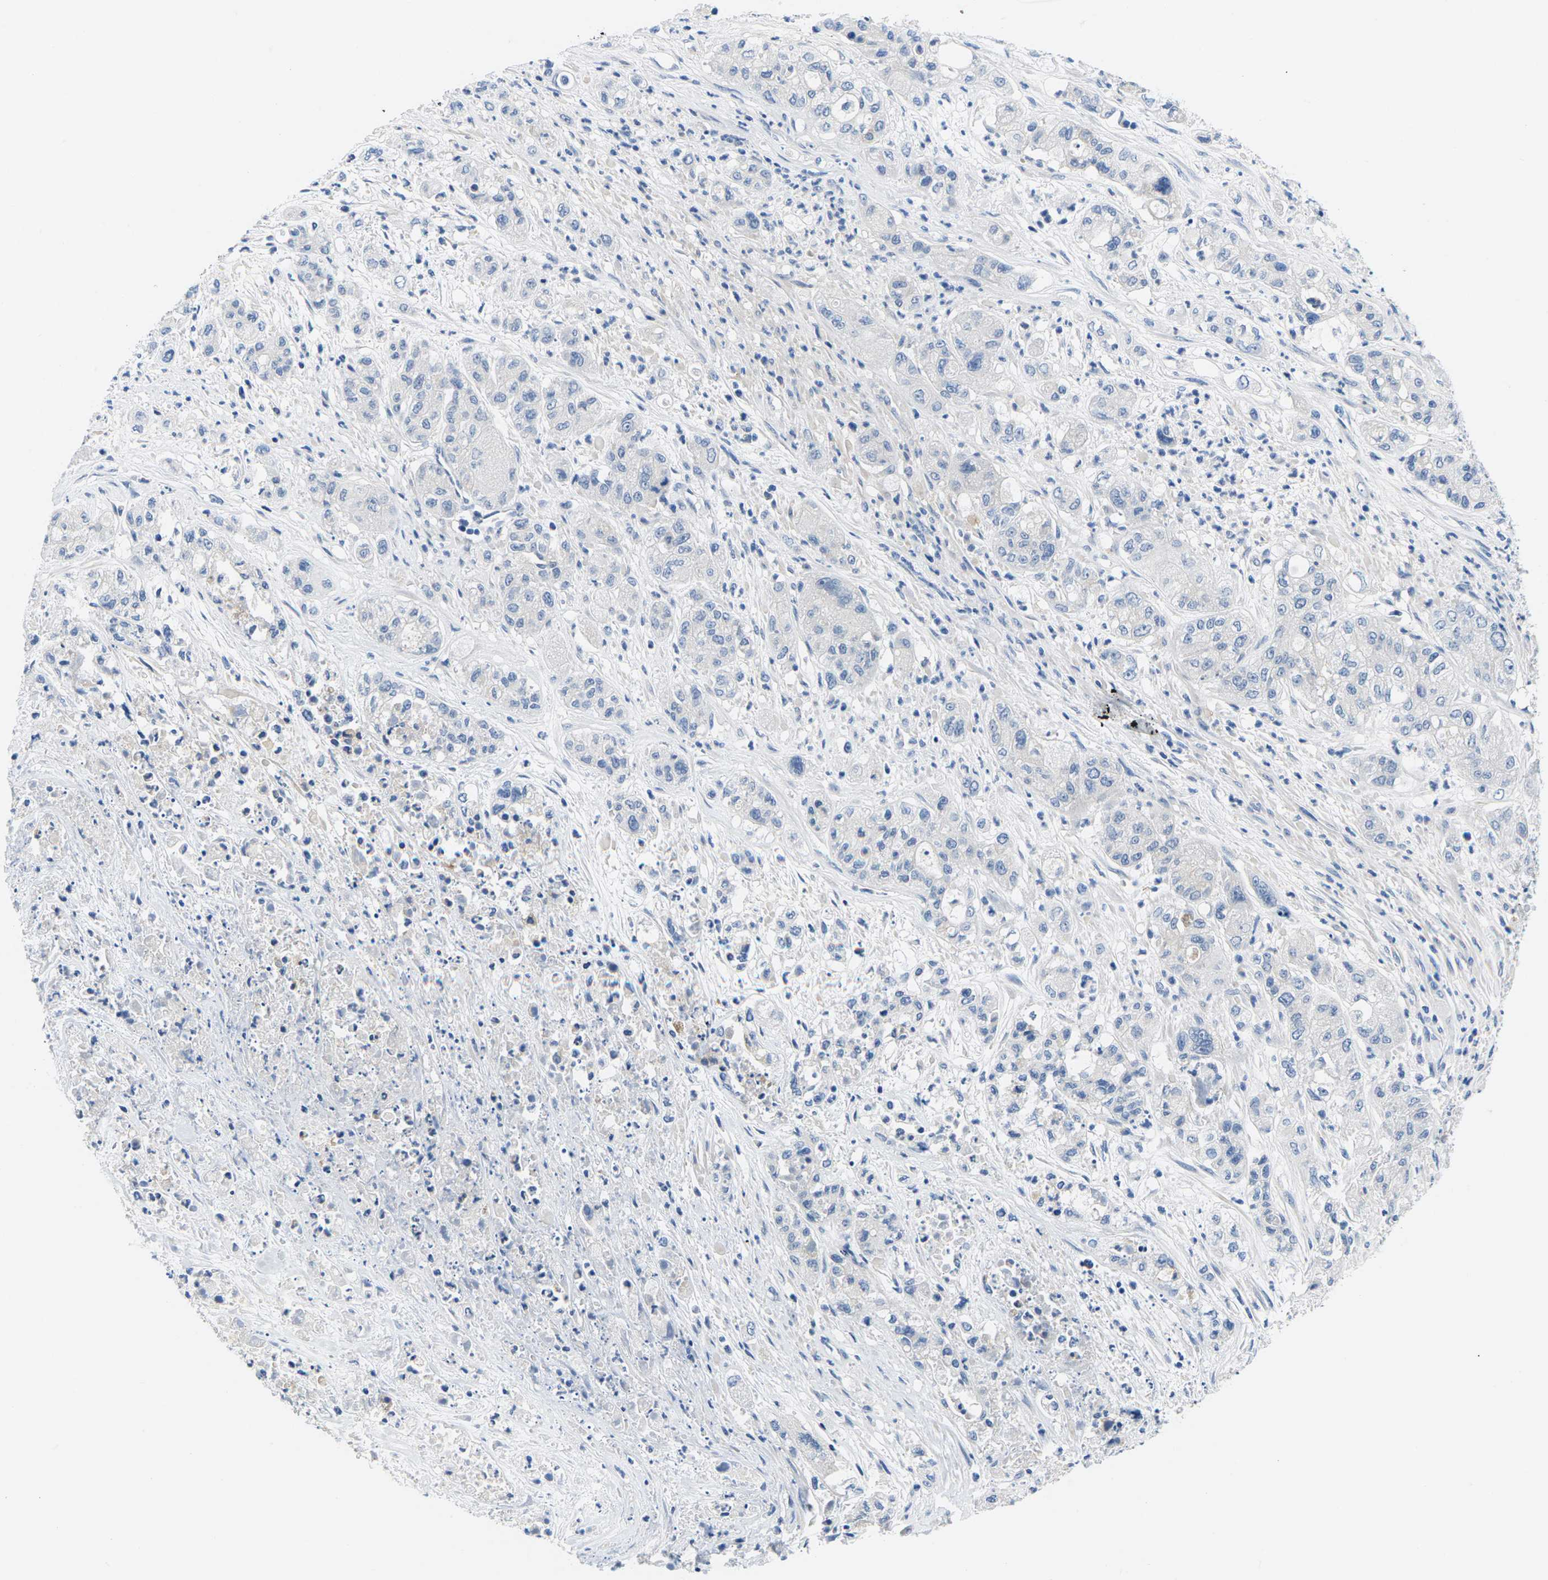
{"staining": {"intensity": "negative", "quantity": "none", "location": "none"}, "tissue": "pancreatic cancer", "cell_type": "Tumor cells", "image_type": "cancer", "snomed": [{"axis": "morphology", "description": "Adenocarcinoma, NOS"}, {"axis": "topography", "description": "Pancreas"}], "caption": "The micrograph exhibits no significant expression in tumor cells of adenocarcinoma (pancreatic).", "gene": "TSPAN2", "patient": {"sex": "female", "age": 78}}